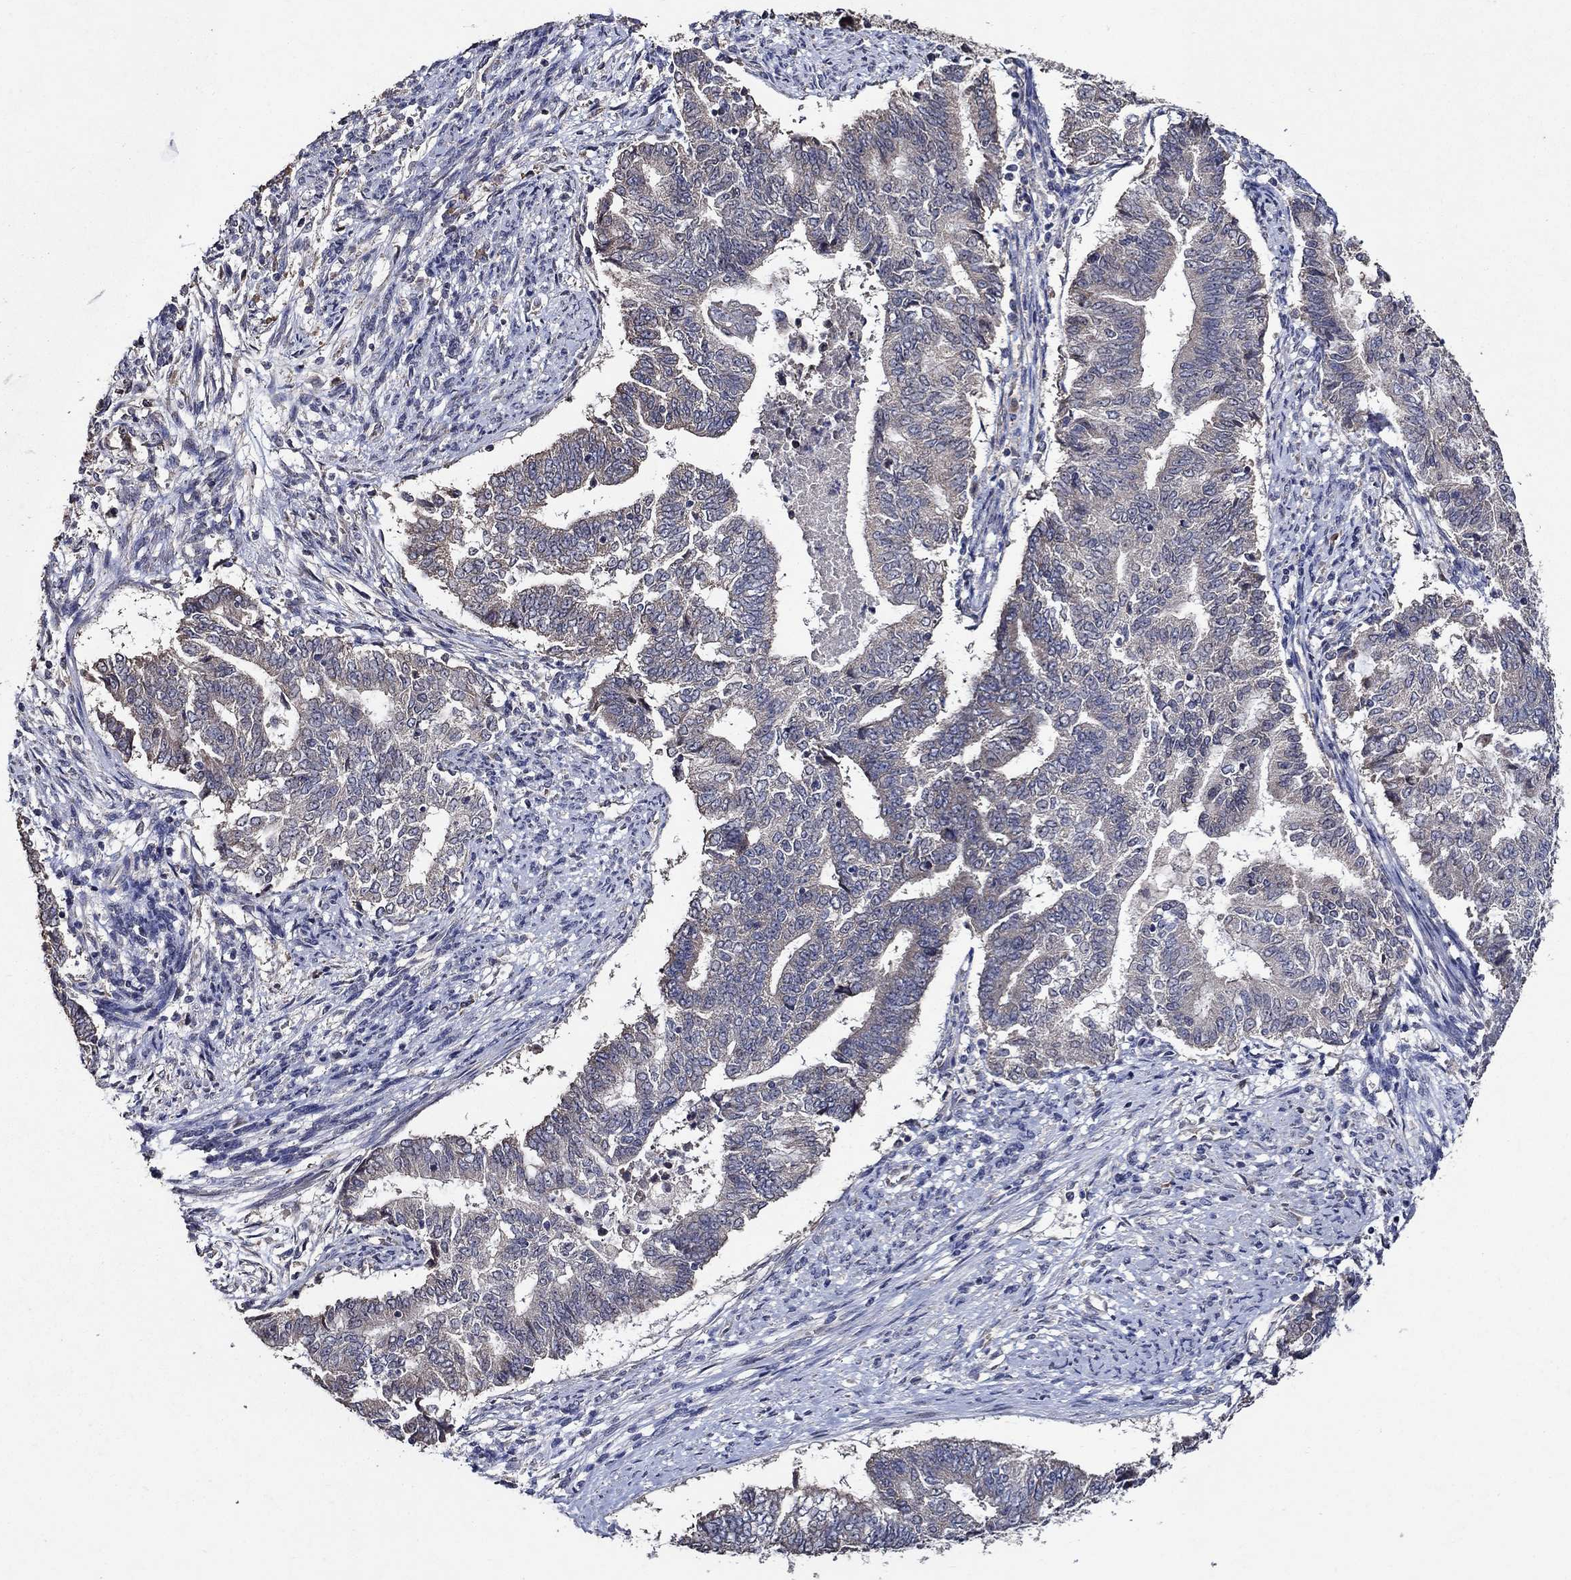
{"staining": {"intensity": "weak", "quantity": "<25%", "location": "cytoplasmic/membranous"}, "tissue": "endometrial cancer", "cell_type": "Tumor cells", "image_type": "cancer", "snomed": [{"axis": "morphology", "description": "Adenocarcinoma, NOS"}, {"axis": "topography", "description": "Endometrium"}], "caption": "Endometrial cancer (adenocarcinoma) was stained to show a protein in brown. There is no significant staining in tumor cells. (DAB (3,3'-diaminobenzidine) immunohistochemistry (IHC) visualized using brightfield microscopy, high magnification).", "gene": "HAP1", "patient": {"sex": "female", "age": 65}}